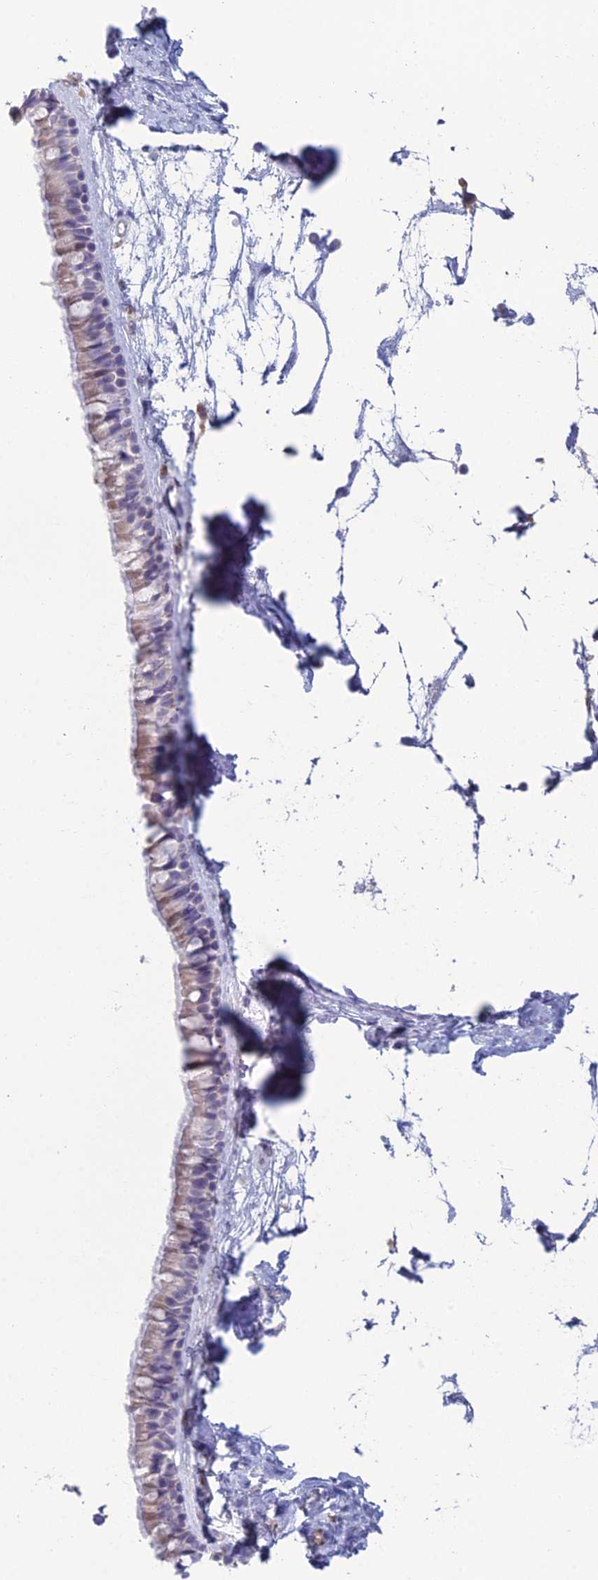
{"staining": {"intensity": "weak", "quantity": "25%-75%", "location": "cytoplasmic/membranous"}, "tissue": "nasopharynx", "cell_type": "Respiratory epithelial cells", "image_type": "normal", "snomed": [{"axis": "morphology", "description": "Normal tissue, NOS"}, {"axis": "topography", "description": "Nasopharynx"}], "caption": "Nasopharynx stained with DAB (3,3'-diaminobenzidine) immunohistochemistry shows low levels of weak cytoplasmic/membranous expression in about 25%-75% of respiratory epithelial cells. (Brightfield microscopy of DAB IHC at high magnification).", "gene": "FERD3L", "patient": {"sex": "male", "age": 64}}